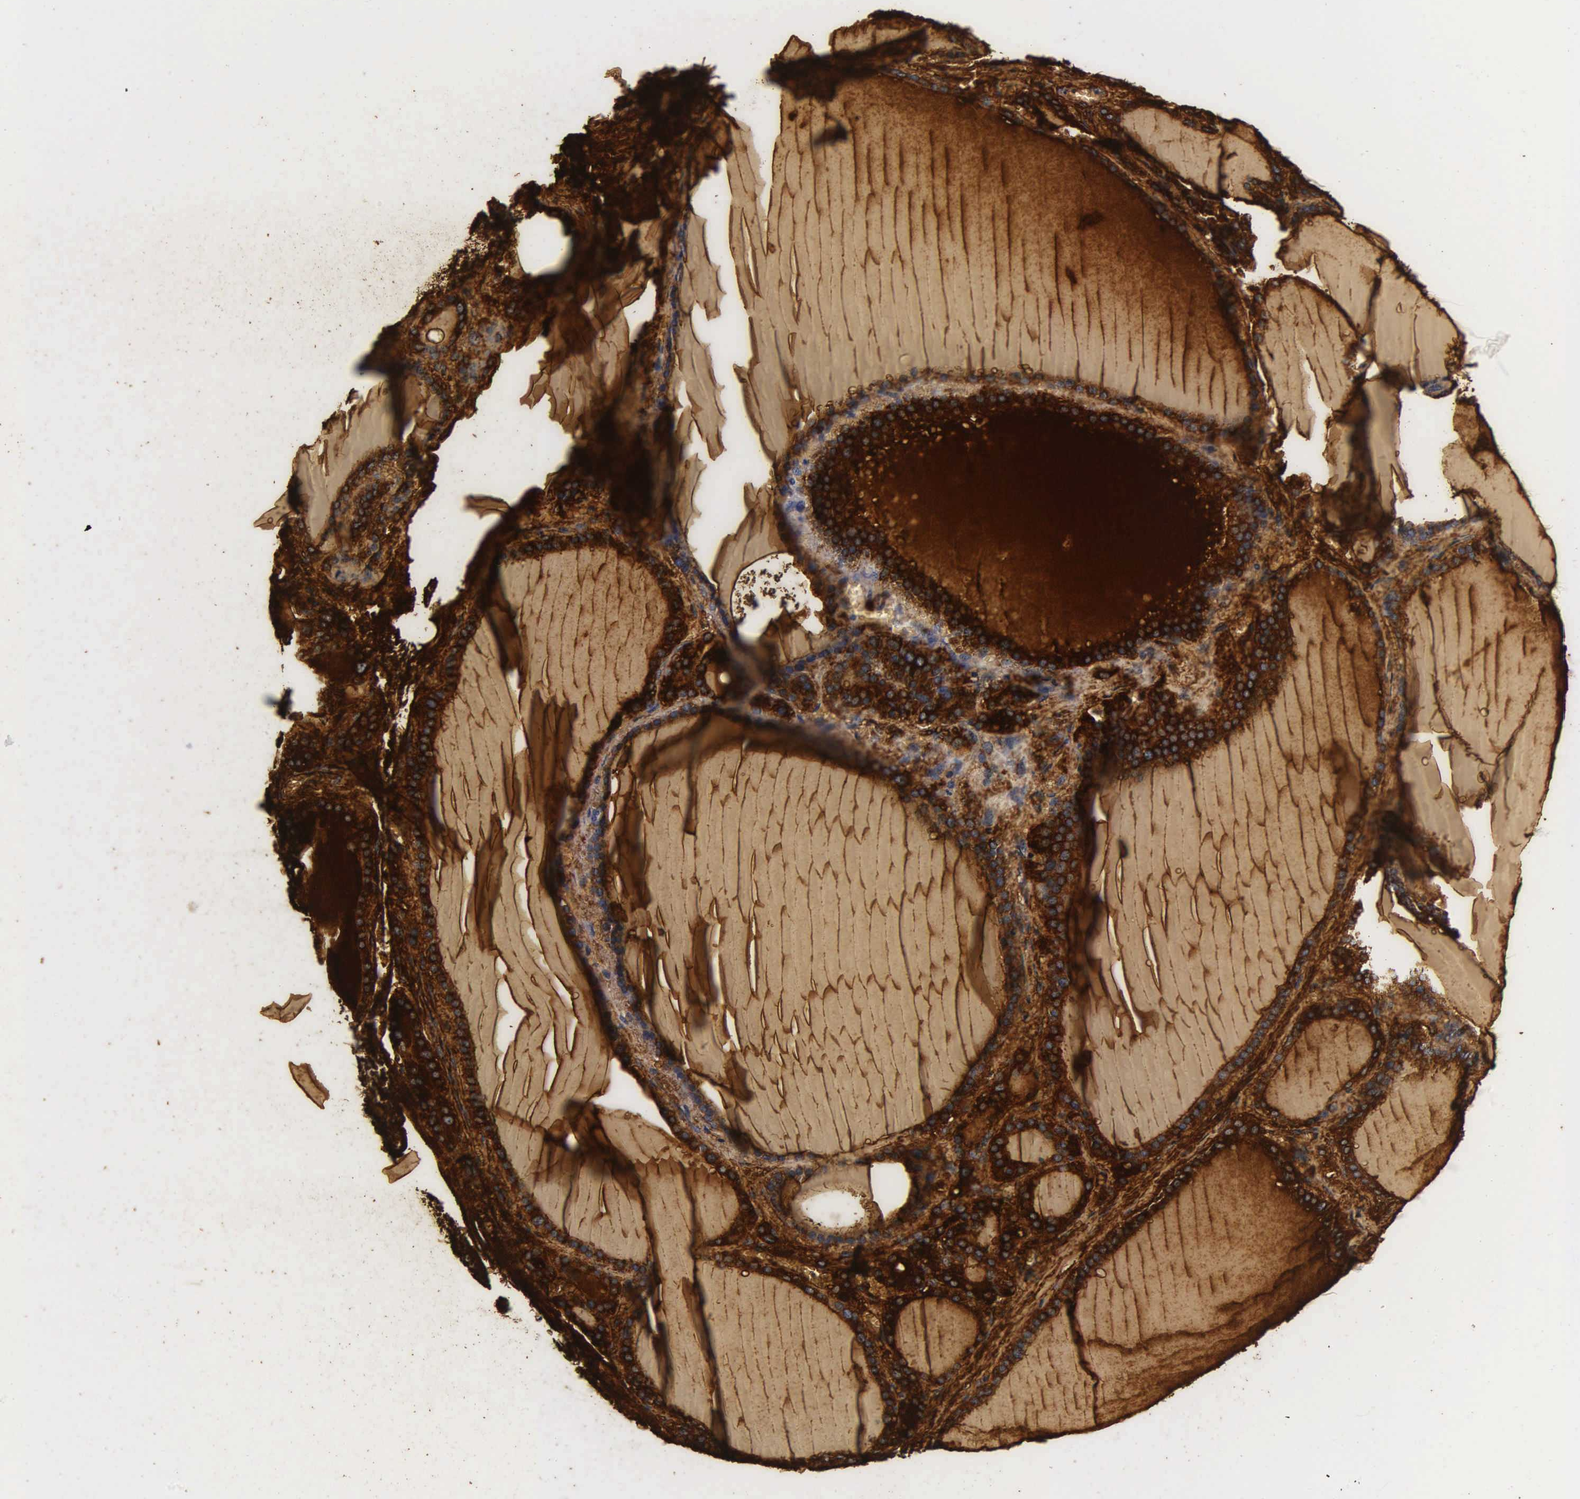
{"staining": {"intensity": "strong", "quantity": ">75%", "location": "cytoplasmic/membranous"}, "tissue": "thyroid gland", "cell_type": "Glandular cells", "image_type": "normal", "snomed": [{"axis": "morphology", "description": "Normal tissue, NOS"}, {"axis": "topography", "description": "Thyroid gland"}], "caption": "Thyroid gland stained with a brown dye displays strong cytoplasmic/membranous positive staining in approximately >75% of glandular cells.", "gene": "TG", "patient": {"sex": "female", "age": 55}}